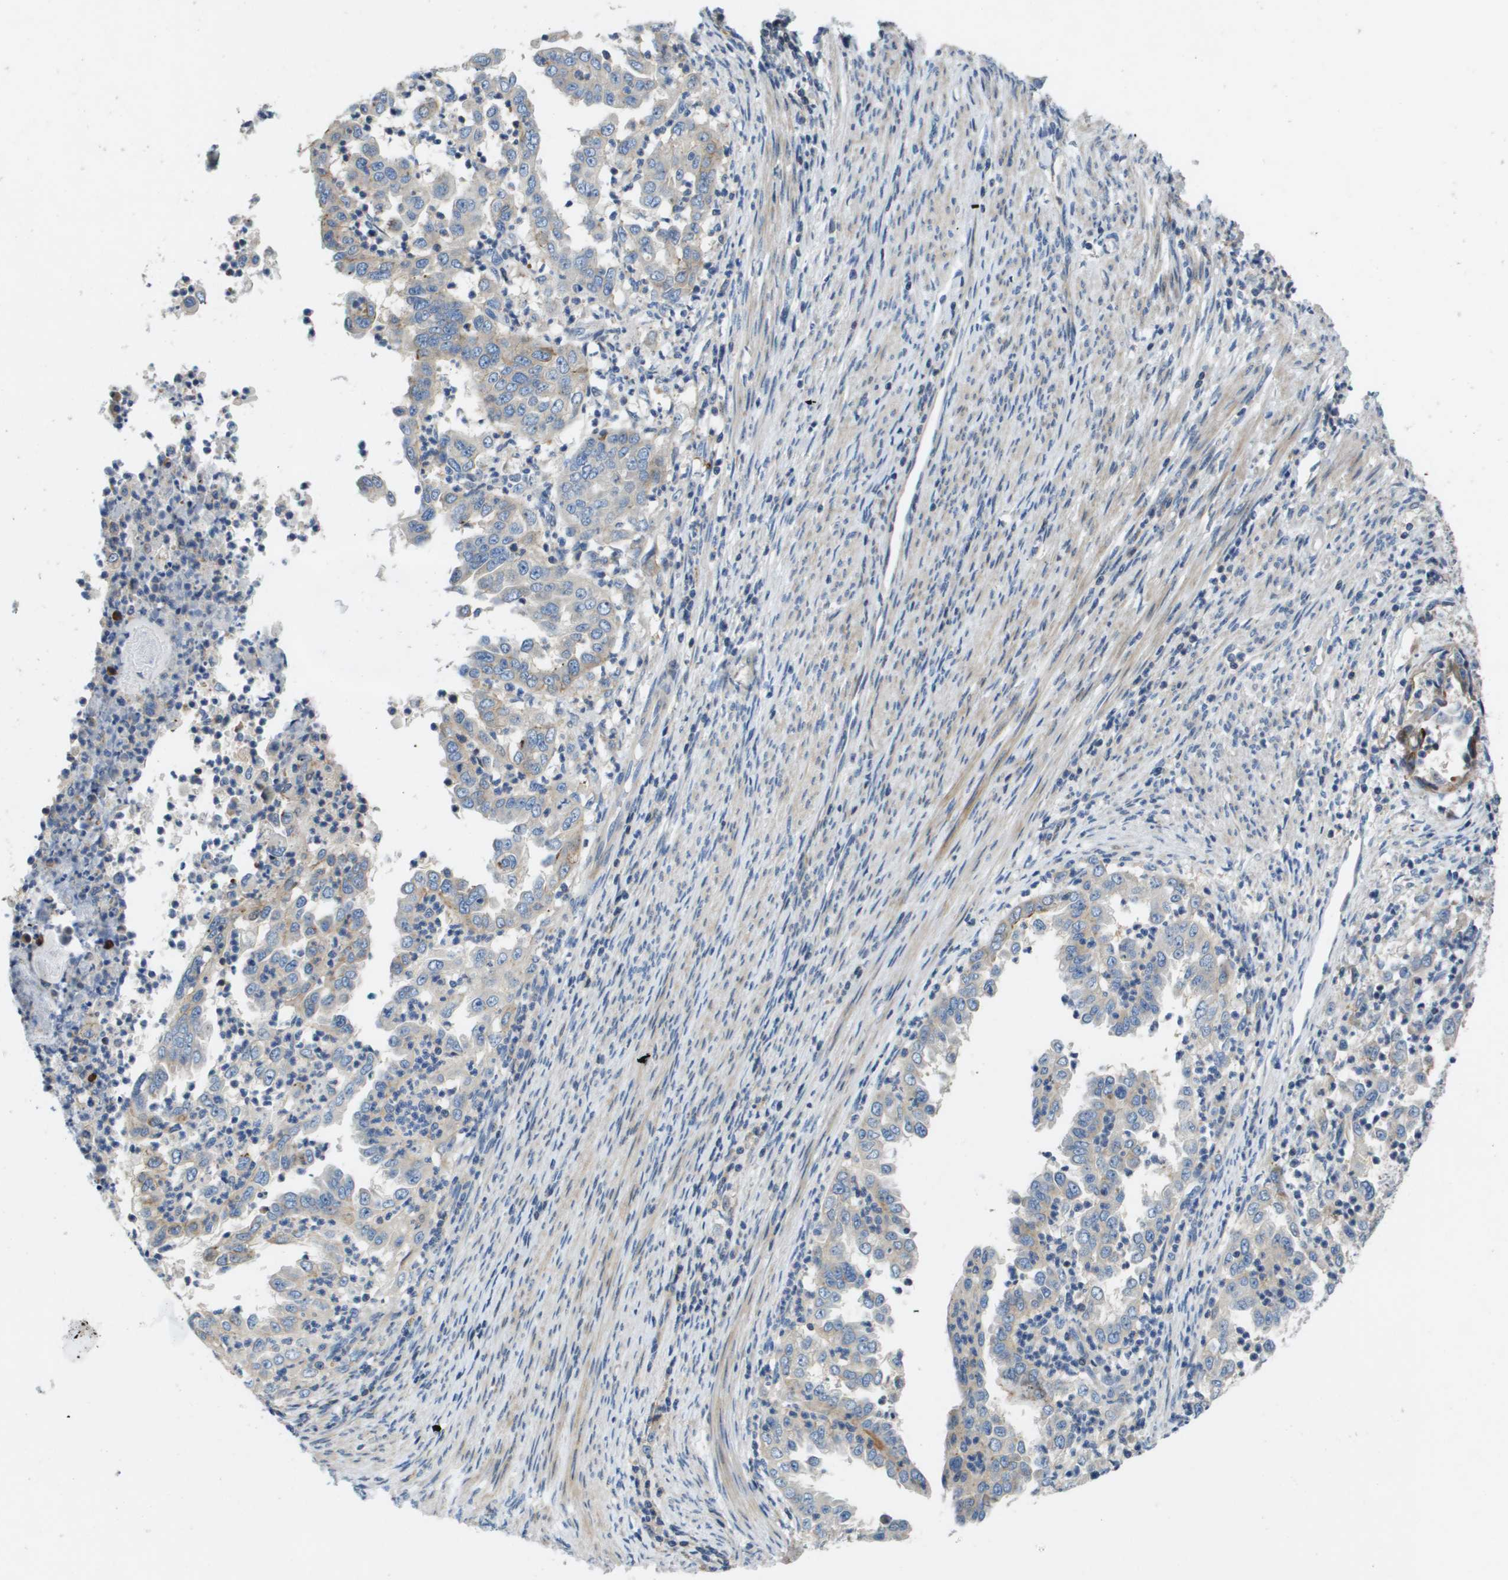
{"staining": {"intensity": "weak", "quantity": "<25%", "location": "cytoplasmic/membranous"}, "tissue": "endometrial cancer", "cell_type": "Tumor cells", "image_type": "cancer", "snomed": [{"axis": "morphology", "description": "Adenocarcinoma, NOS"}, {"axis": "topography", "description": "Endometrium"}], "caption": "Immunohistochemical staining of human endometrial cancer (adenocarcinoma) reveals no significant staining in tumor cells. Brightfield microscopy of immunohistochemistry (IHC) stained with DAB (3,3'-diaminobenzidine) (brown) and hematoxylin (blue), captured at high magnification.", "gene": "SCN4B", "patient": {"sex": "female", "age": 85}}